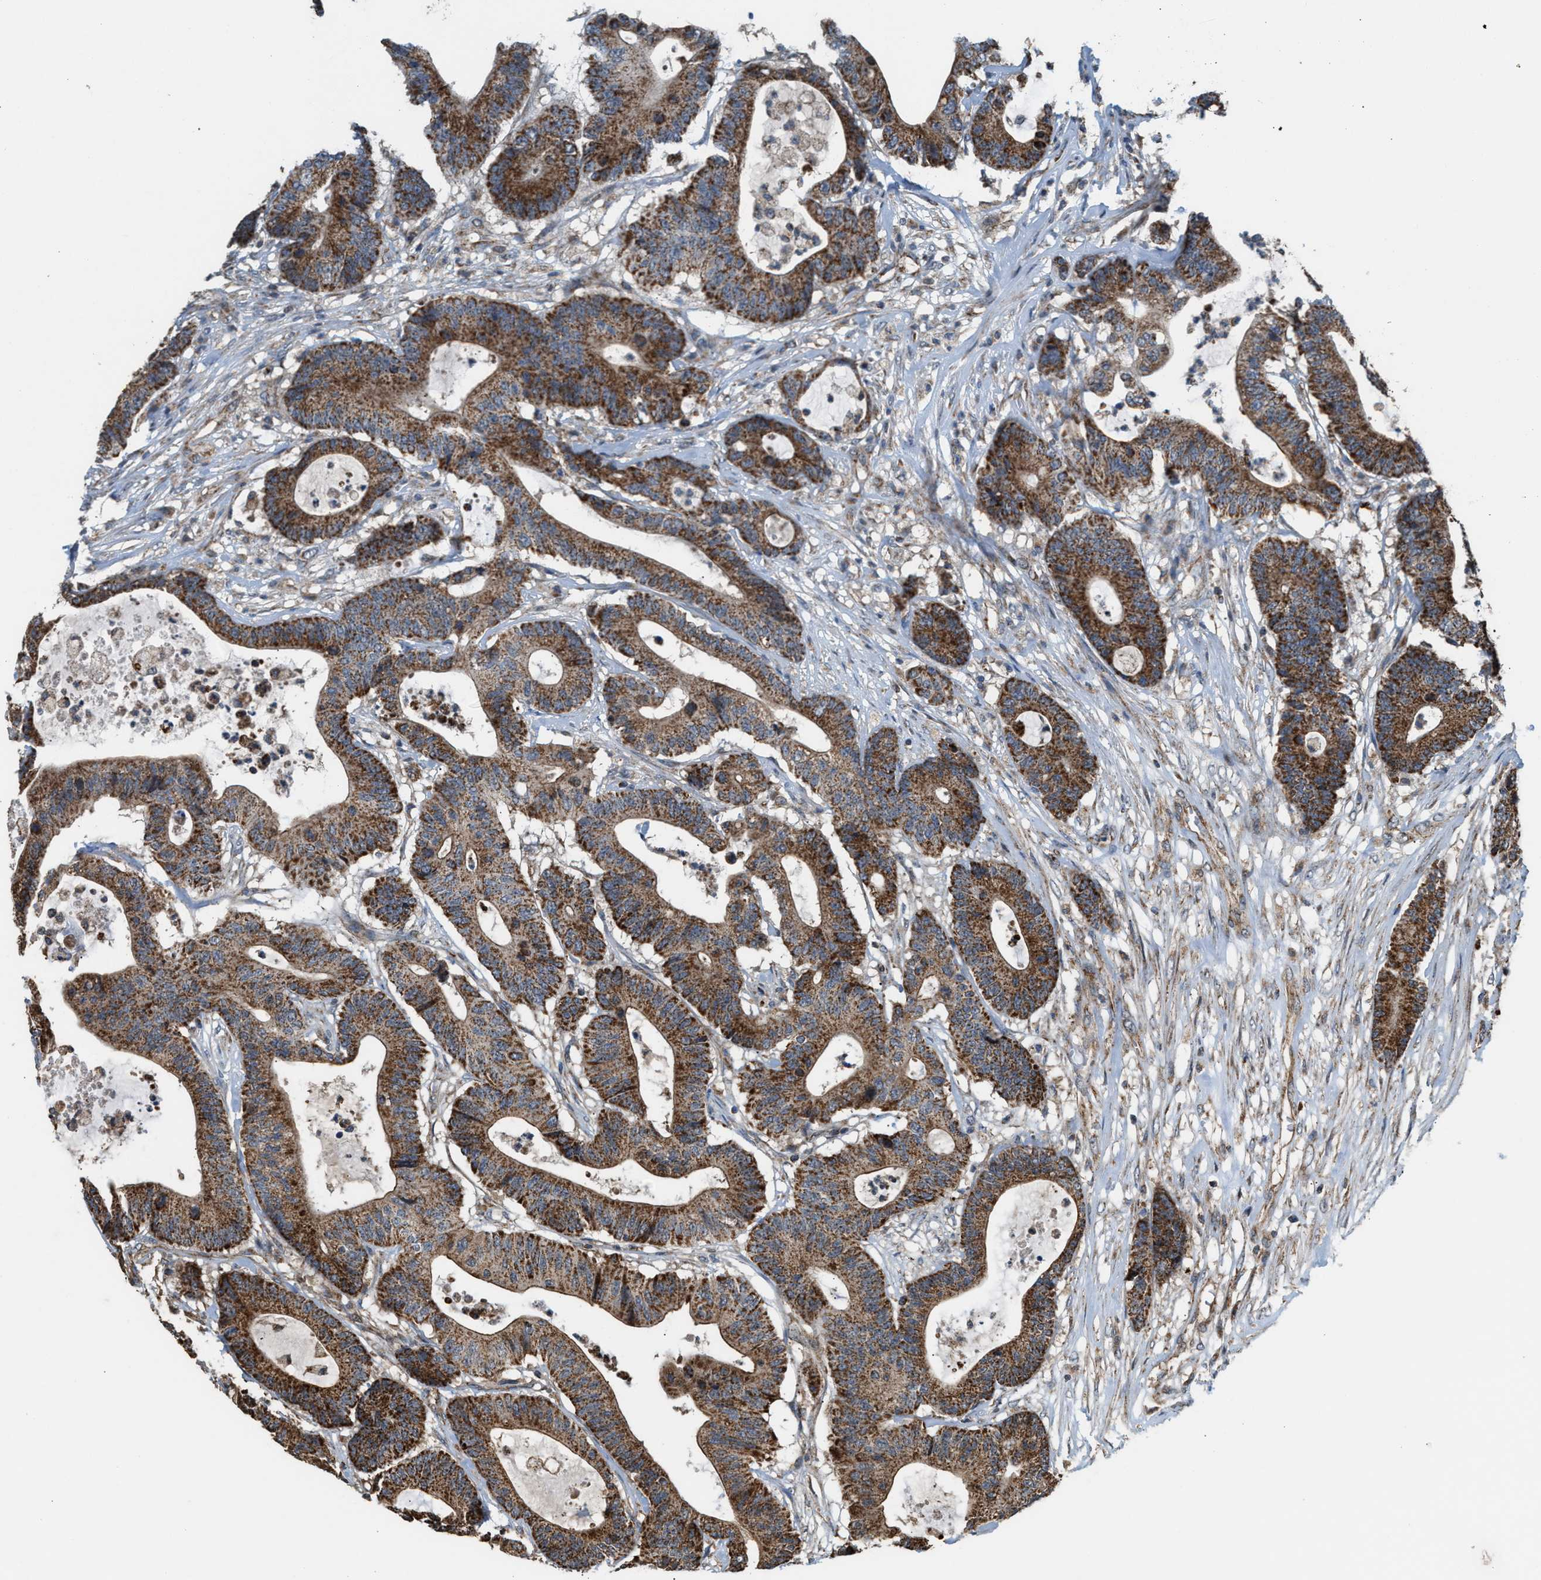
{"staining": {"intensity": "moderate", "quantity": ">75%", "location": "cytoplasmic/membranous"}, "tissue": "colorectal cancer", "cell_type": "Tumor cells", "image_type": "cancer", "snomed": [{"axis": "morphology", "description": "Adenocarcinoma, NOS"}, {"axis": "topography", "description": "Colon"}], "caption": "Protein staining by immunohistochemistry (IHC) reveals moderate cytoplasmic/membranous staining in about >75% of tumor cells in colorectal adenocarcinoma.", "gene": "SGSM2", "patient": {"sex": "female", "age": 84}}